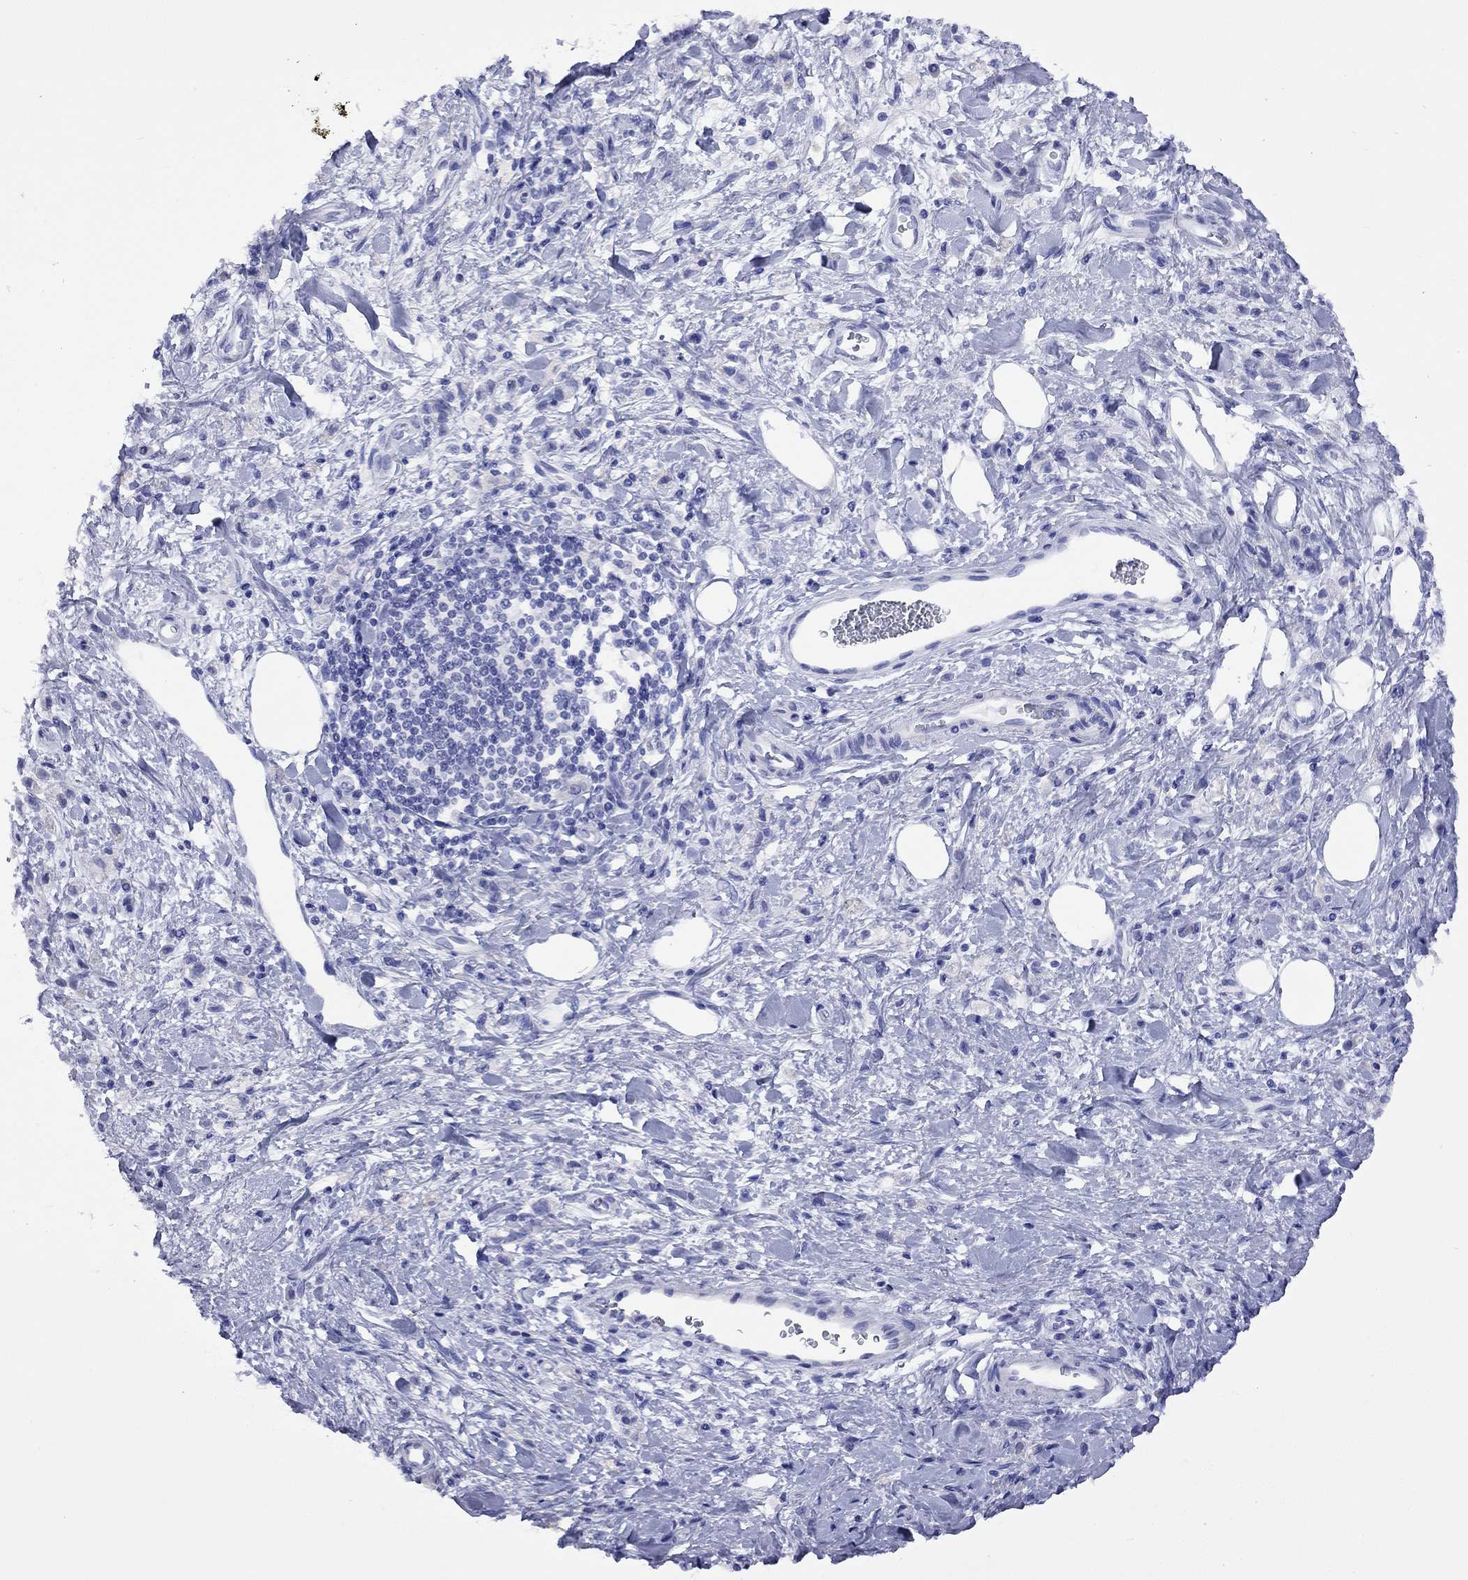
{"staining": {"intensity": "negative", "quantity": "none", "location": "none"}, "tissue": "stomach cancer", "cell_type": "Tumor cells", "image_type": "cancer", "snomed": [{"axis": "morphology", "description": "Adenocarcinoma, NOS"}, {"axis": "topography", "description": "Stomach"}], "caption": "This is an immunohistochemistry histopathology image of human stomach cancer (adenocarcinoma). There is no expression in tumor cells.", "gene": "FIGLA", "patient": {"sex": "male", "age": 77}}